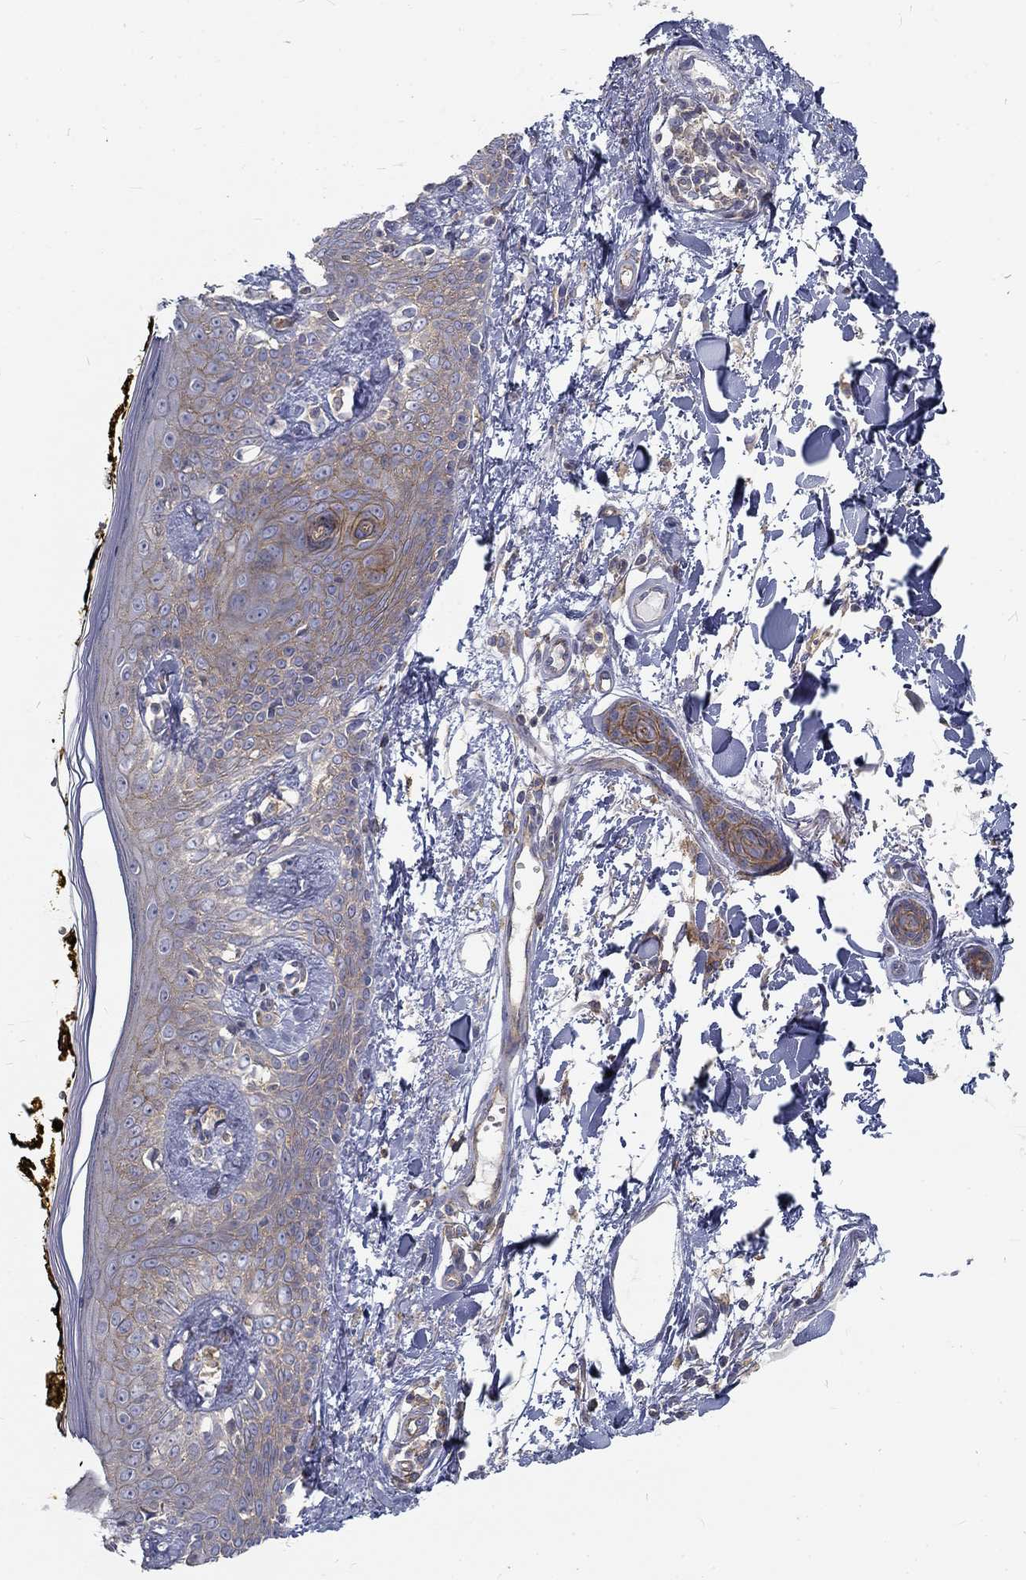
{"staining": {"intensity": "moderate", "quantity": ">75%", "location": "cytoplasmic/membranous"}, "tissue": "skin", "cell_type": "Fibroblasts", "image_type": "normal", "snomed": [{"axis": "morphology", "description": "Normal tissue, NOS"}, {"axis": "topography", "description": "Skin"}], "caption": "High-magnification brightfield microscopy of normal skin stained with DAB (3,3'-diaminobenzidine) (brown) and counterstained with hematoxylin (blue). fibroblasts exhibit moderate cytoplasmic/membranous staining is appreciated in approximately>75% of cells. The staining was performed using DAB, with brown indicating positive protein expression. Nuclei are stained blue with hematoxylin.", "gene": "MTMR11", "patient": {"sex": "male", "age": 76}}